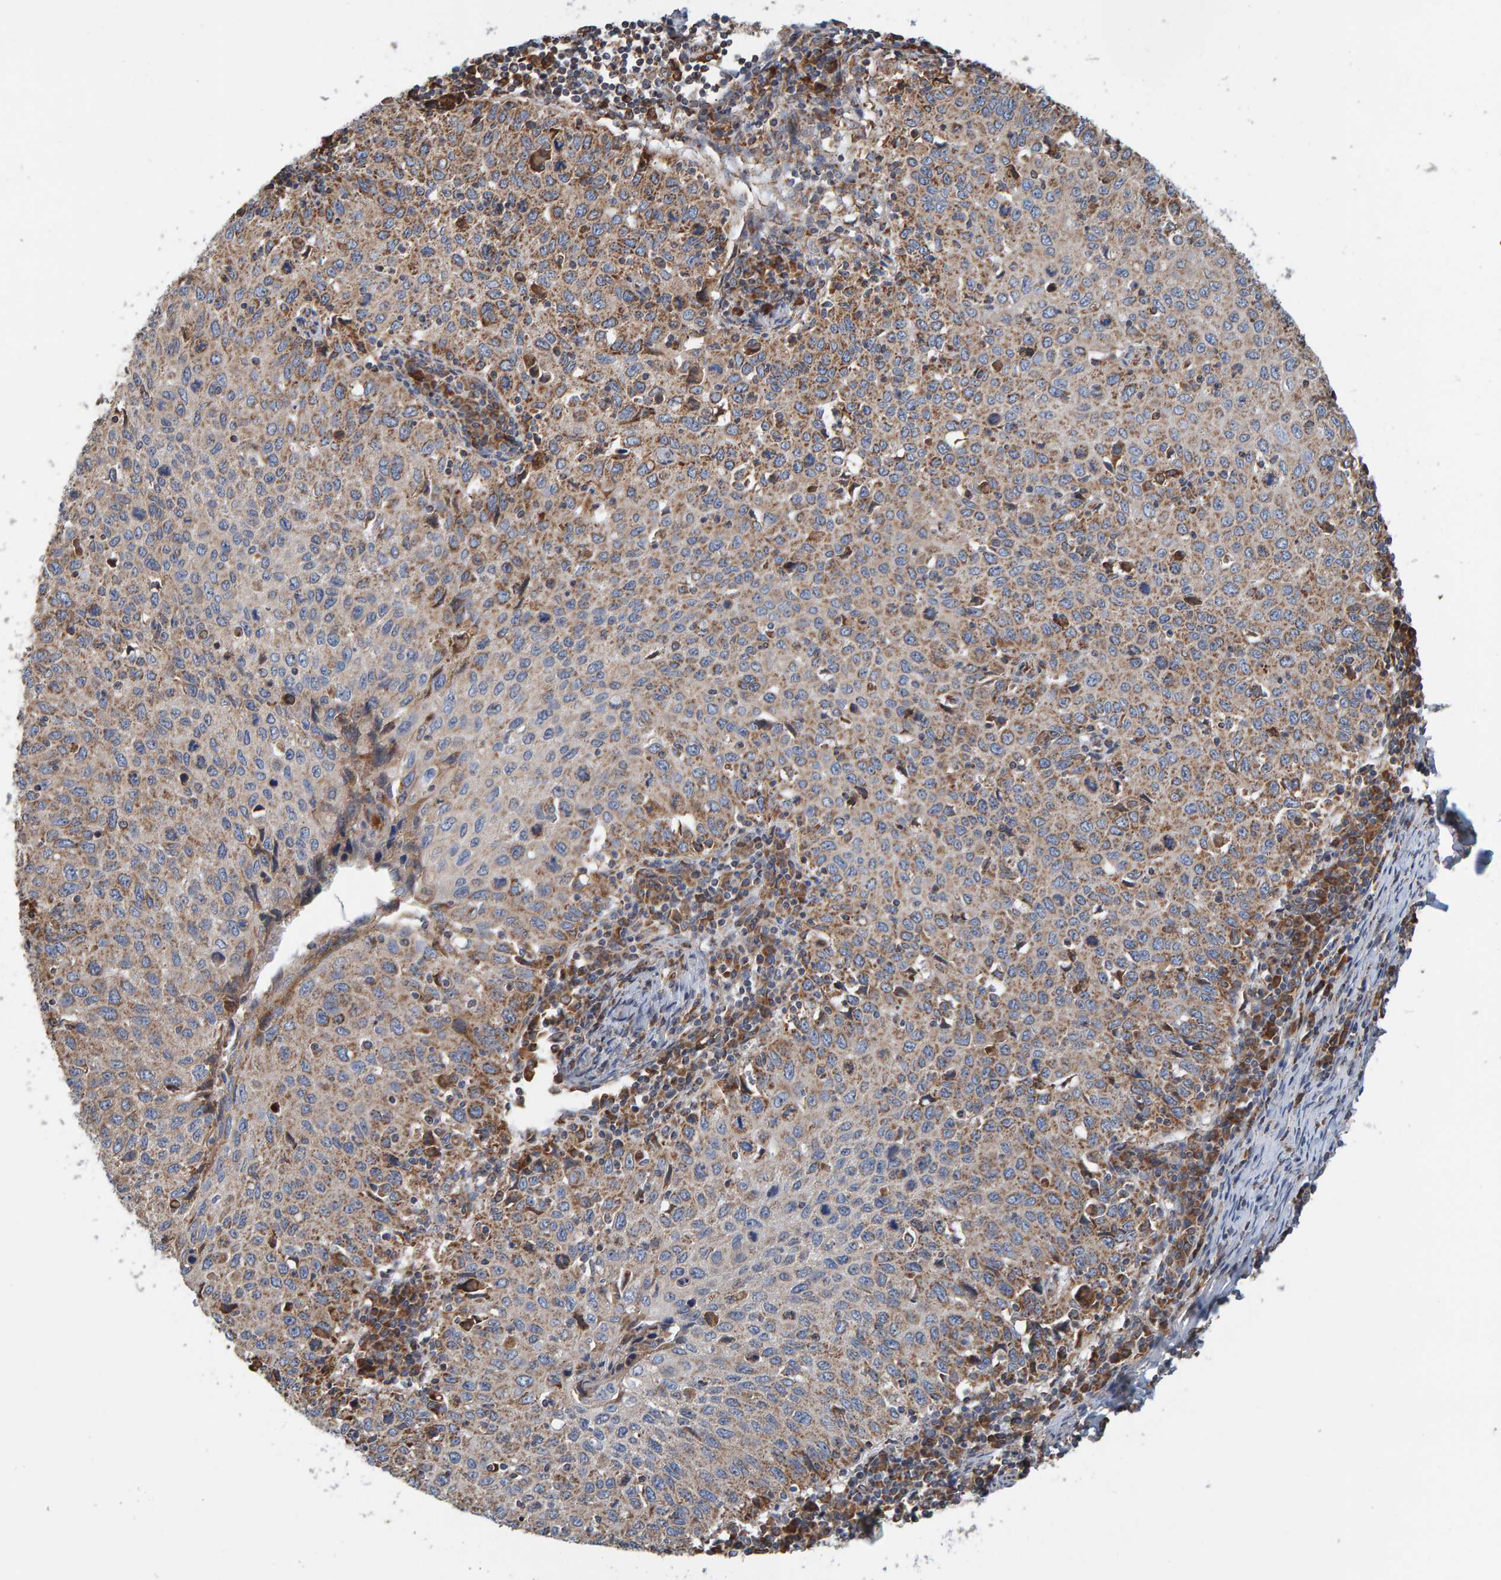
{"staining": {"intensity": "moderate", "quantity": "25%-75%", "location": "cytoplasmic/membranous"}, "tissue": "cervical cancer", "cell_type": "Tumor cells", "image_type": "cancer", "snomed": [{"axis": "morphology", "description": "Squamous cell carcinoma, NOS"}, {"axis": "topography", "description": "Cervix"}], "caption": "An IHC micrograph of neoplastic tissue is shown. Protein staining in brown labels moderate cytoplasmic/membranous positivity in cervical squamous cell carcinoma within tumor cells.", "gene": "MRPL45", "patient": {"sex": "female", "age": 53}}